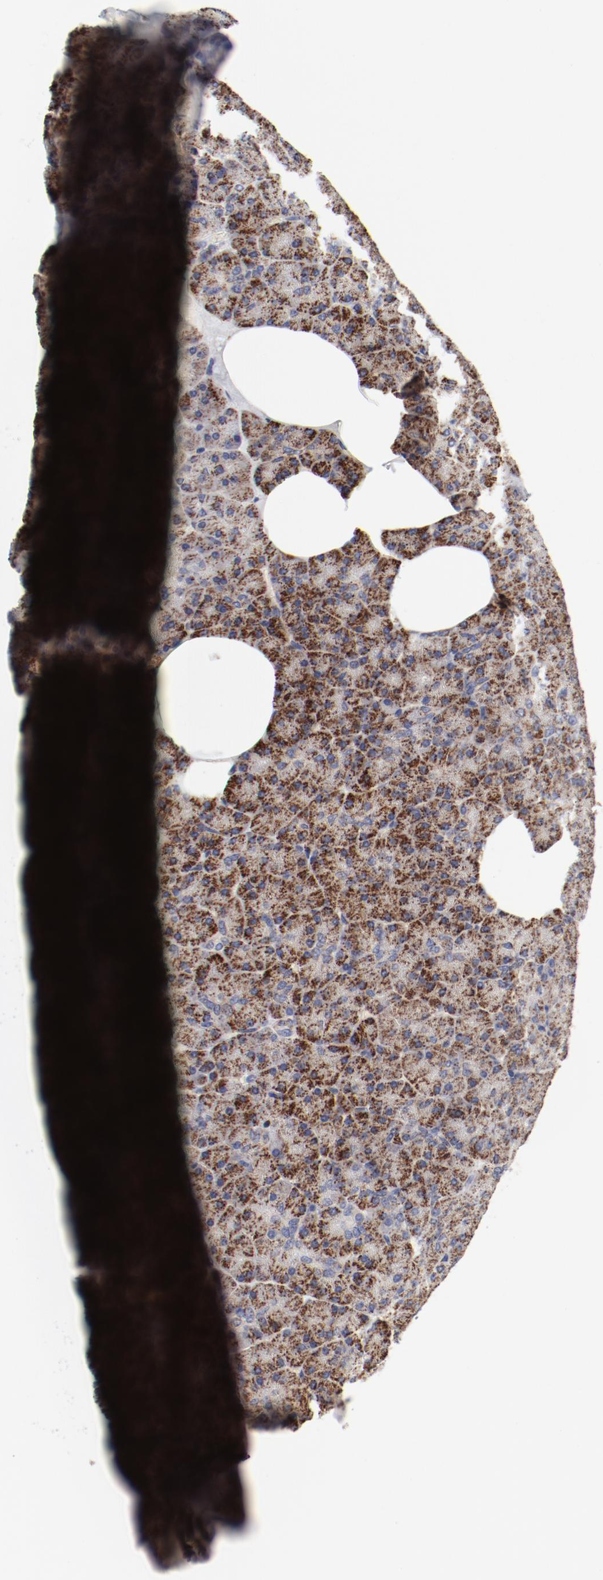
{"staining": {"intensity": "strong", "quantity": ">75%", "location": "cytoplasmic/membranous"}, "tissue": "pancreas", "cell_type": "Exocrine glandular cells", "image_type": "normal", "snomed": [{"axis": "morphology", "description": "Normal tissue, NOS"}, {"axis": "topography", "description": "Pancreas"}], "caption": "Protein staining of normal pancreas demonstrates strong cytoplasmic/membranous staining in about >75% of exocrine glandular cells.", "gene": "NDUFV2", "patient": {"sex": "female", "age": 35}}